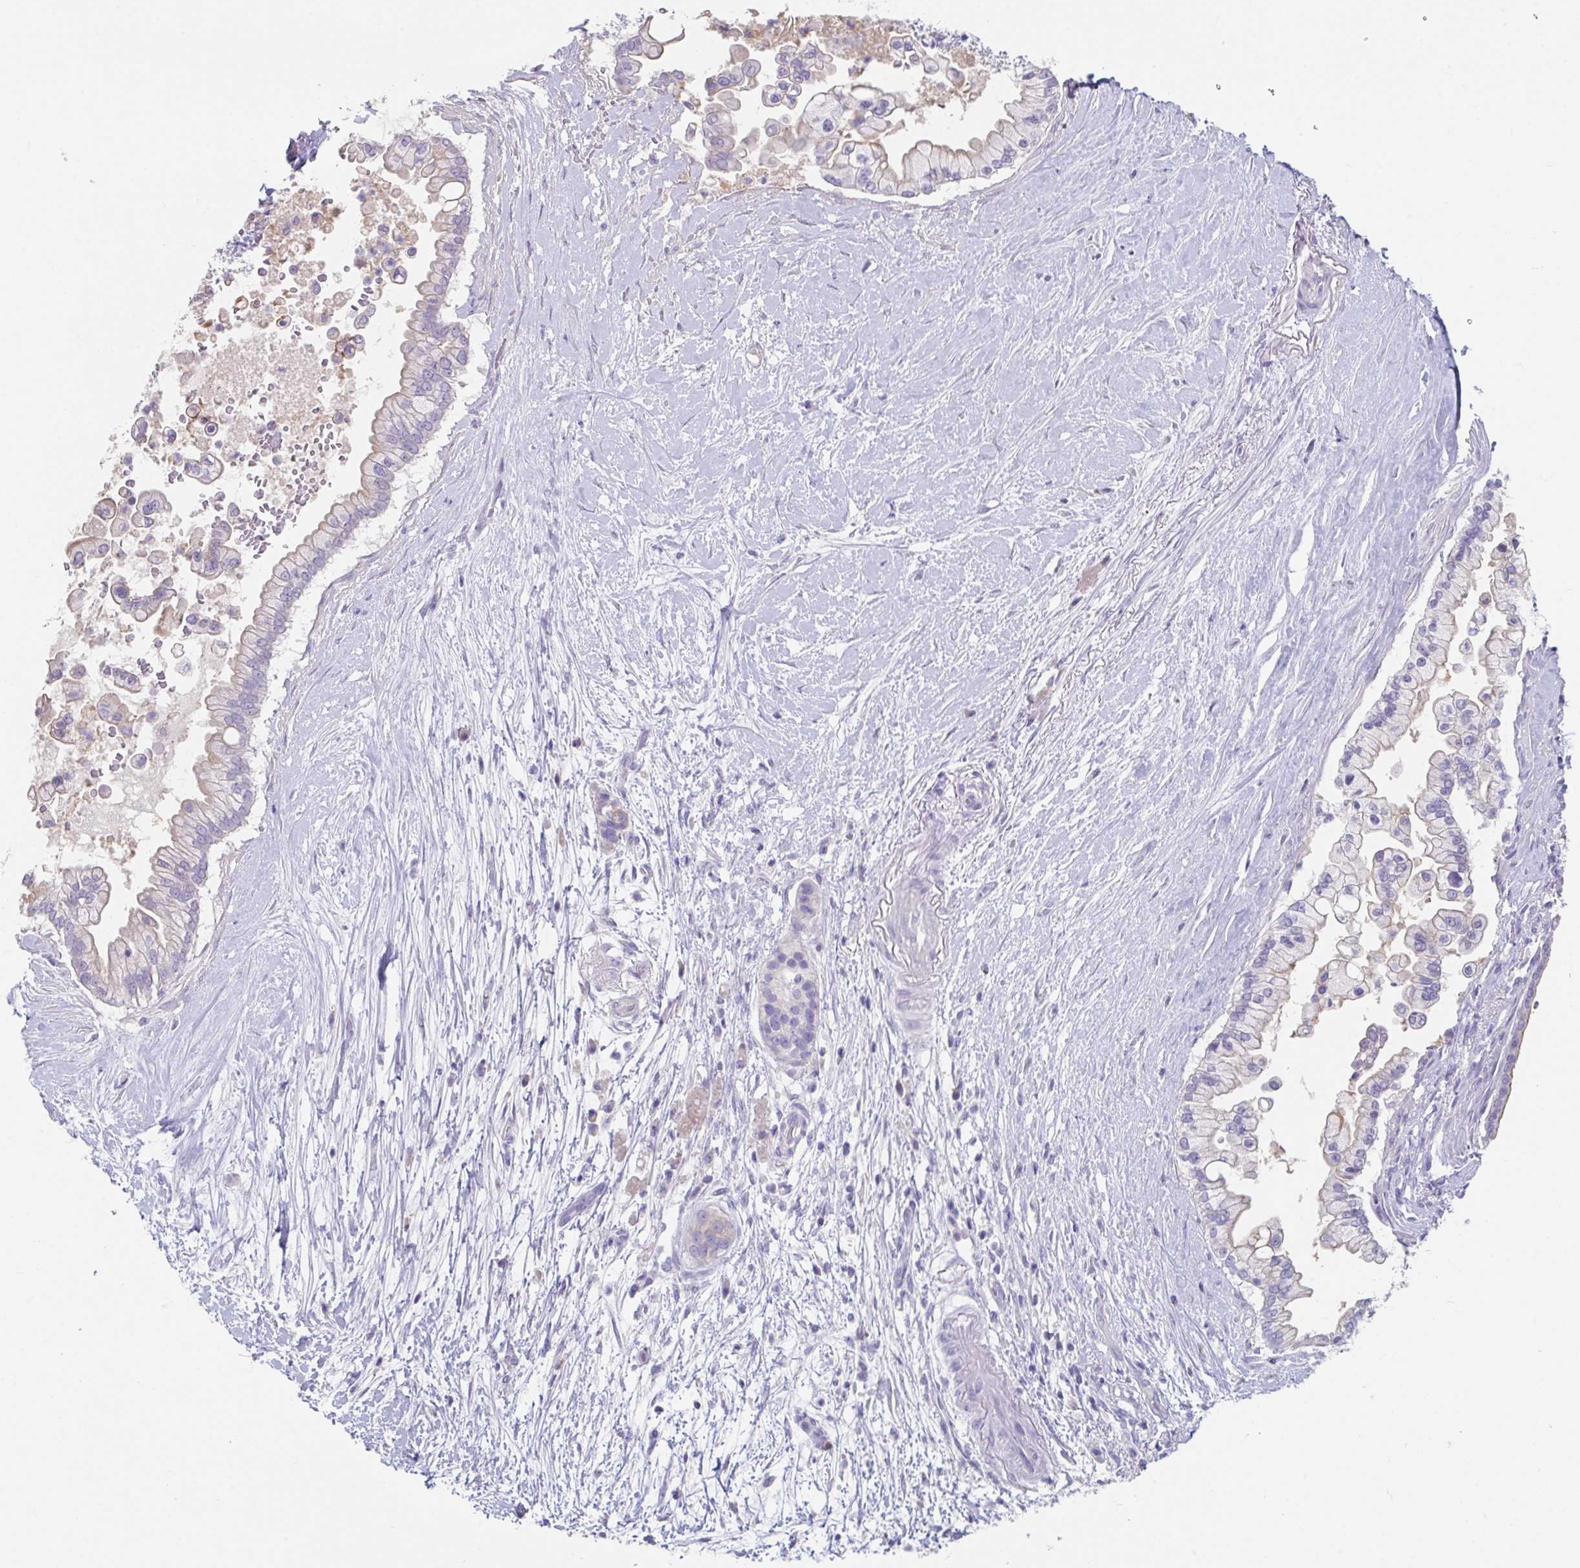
{"staining": {"intensity": "negative", "quantity": "none", "location": "none"}, "tissue": "pancreatic cancer", "cell_type": "Tumor cells", "image_type": "cancer", "snomed": [{"axis": "morphology", "description": "Adenocarcinoma, NOS"}, {"axis": "topography", "description": "Pancreas"}], "caption": "This is an IHC image of pancreatic cancer. There is no staining in tumor cells.", "gene": "SLC44A4", "patient": {"sex": "female", "age": 69}}